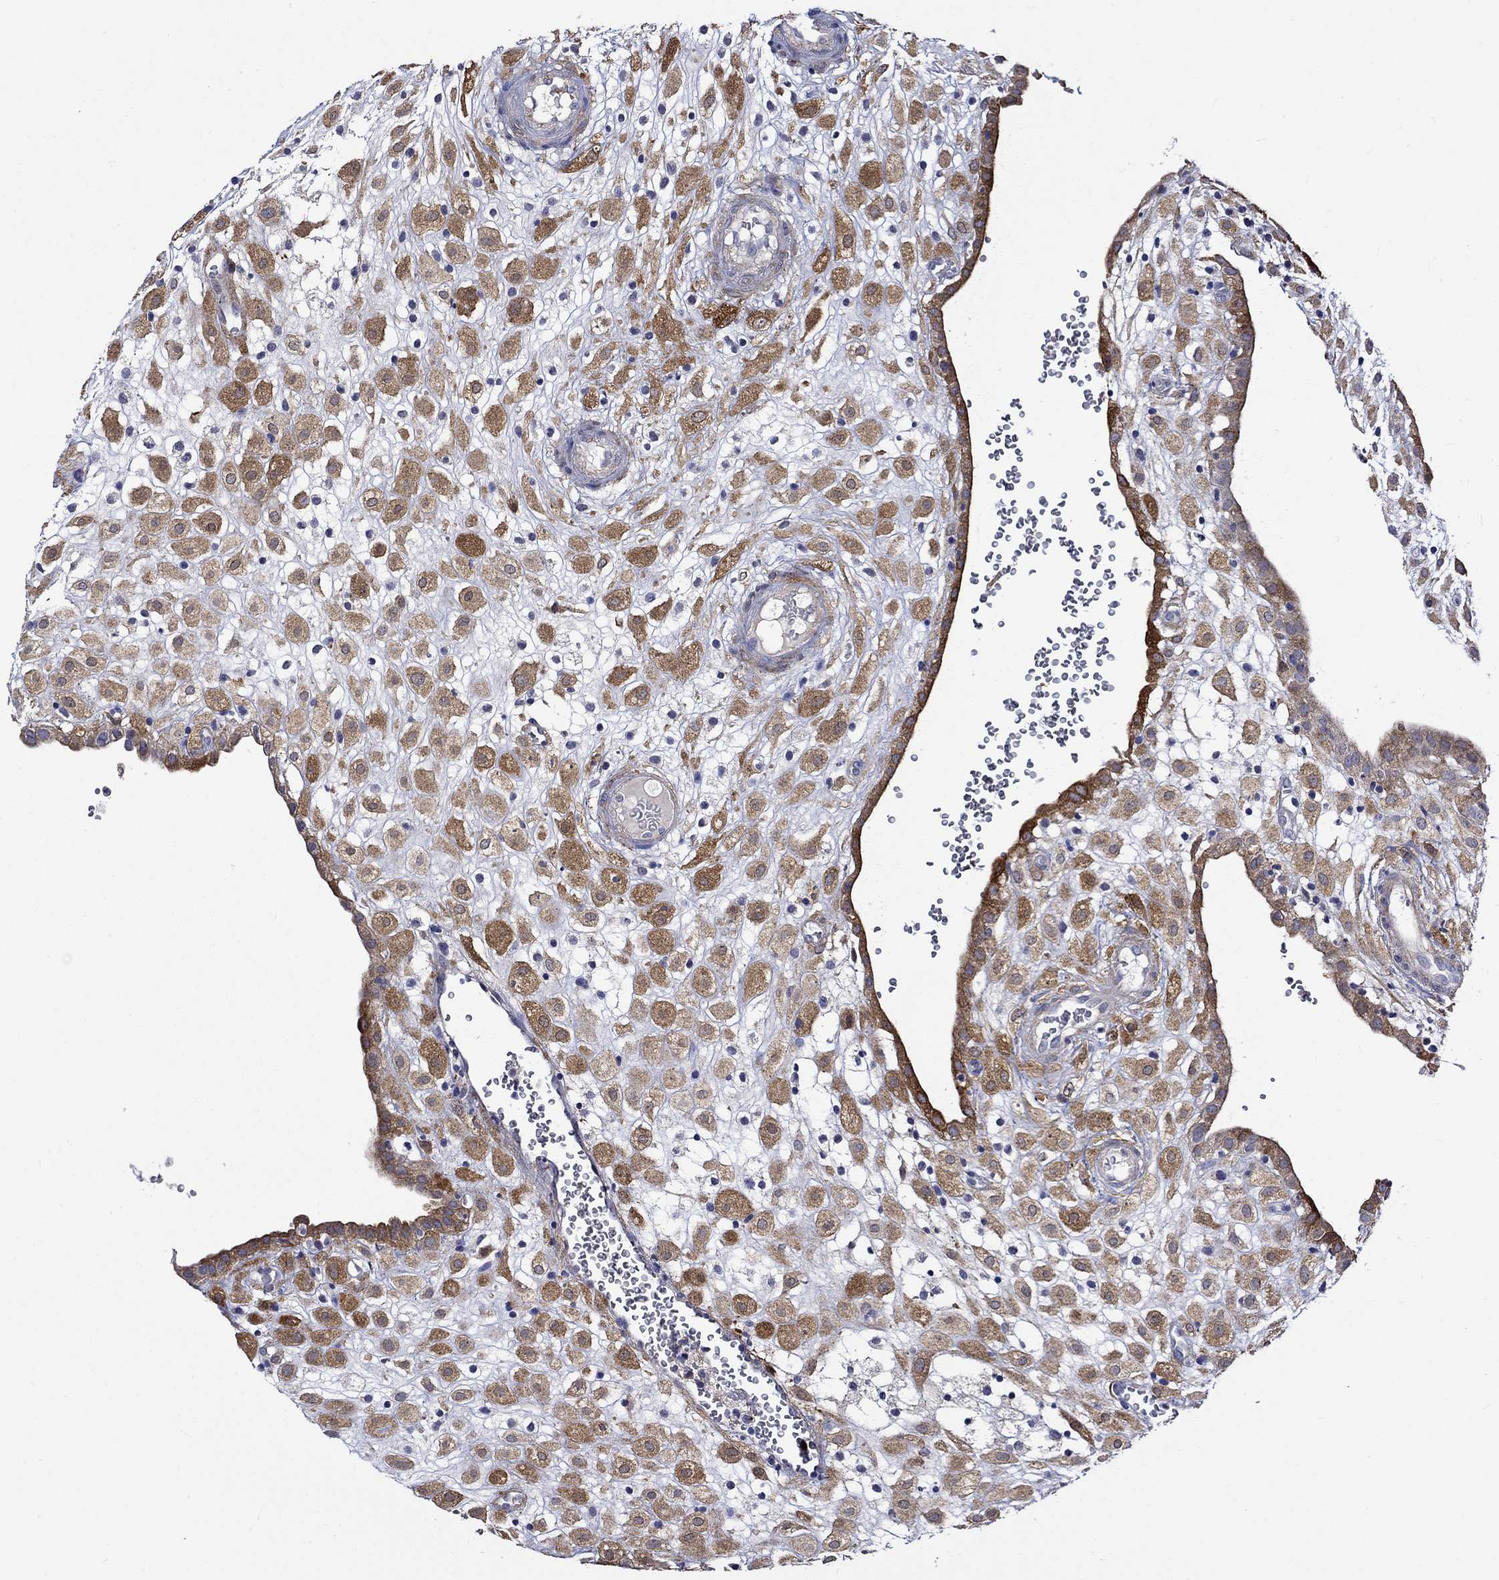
{"staining": {"intensity": "strong", "quantity": "25%-75%", "location": "cytoplasmic/membranous"}, "tissue": "placenta", "cell_type": "Decidual cells", "image_type": "normal", "snomed": [{"axis": "morphology", "description": "Normal tissue, NOS"}, {"axis": "topography", "description": "Placenta"}], "caption": "Protein staining exhibits strong cytoplasmic/membranous expression in about 25%-75% of decidual cells in benign placenta.", "gene": "CRYAB", "patient": {"sex": "female", "age": 24}}